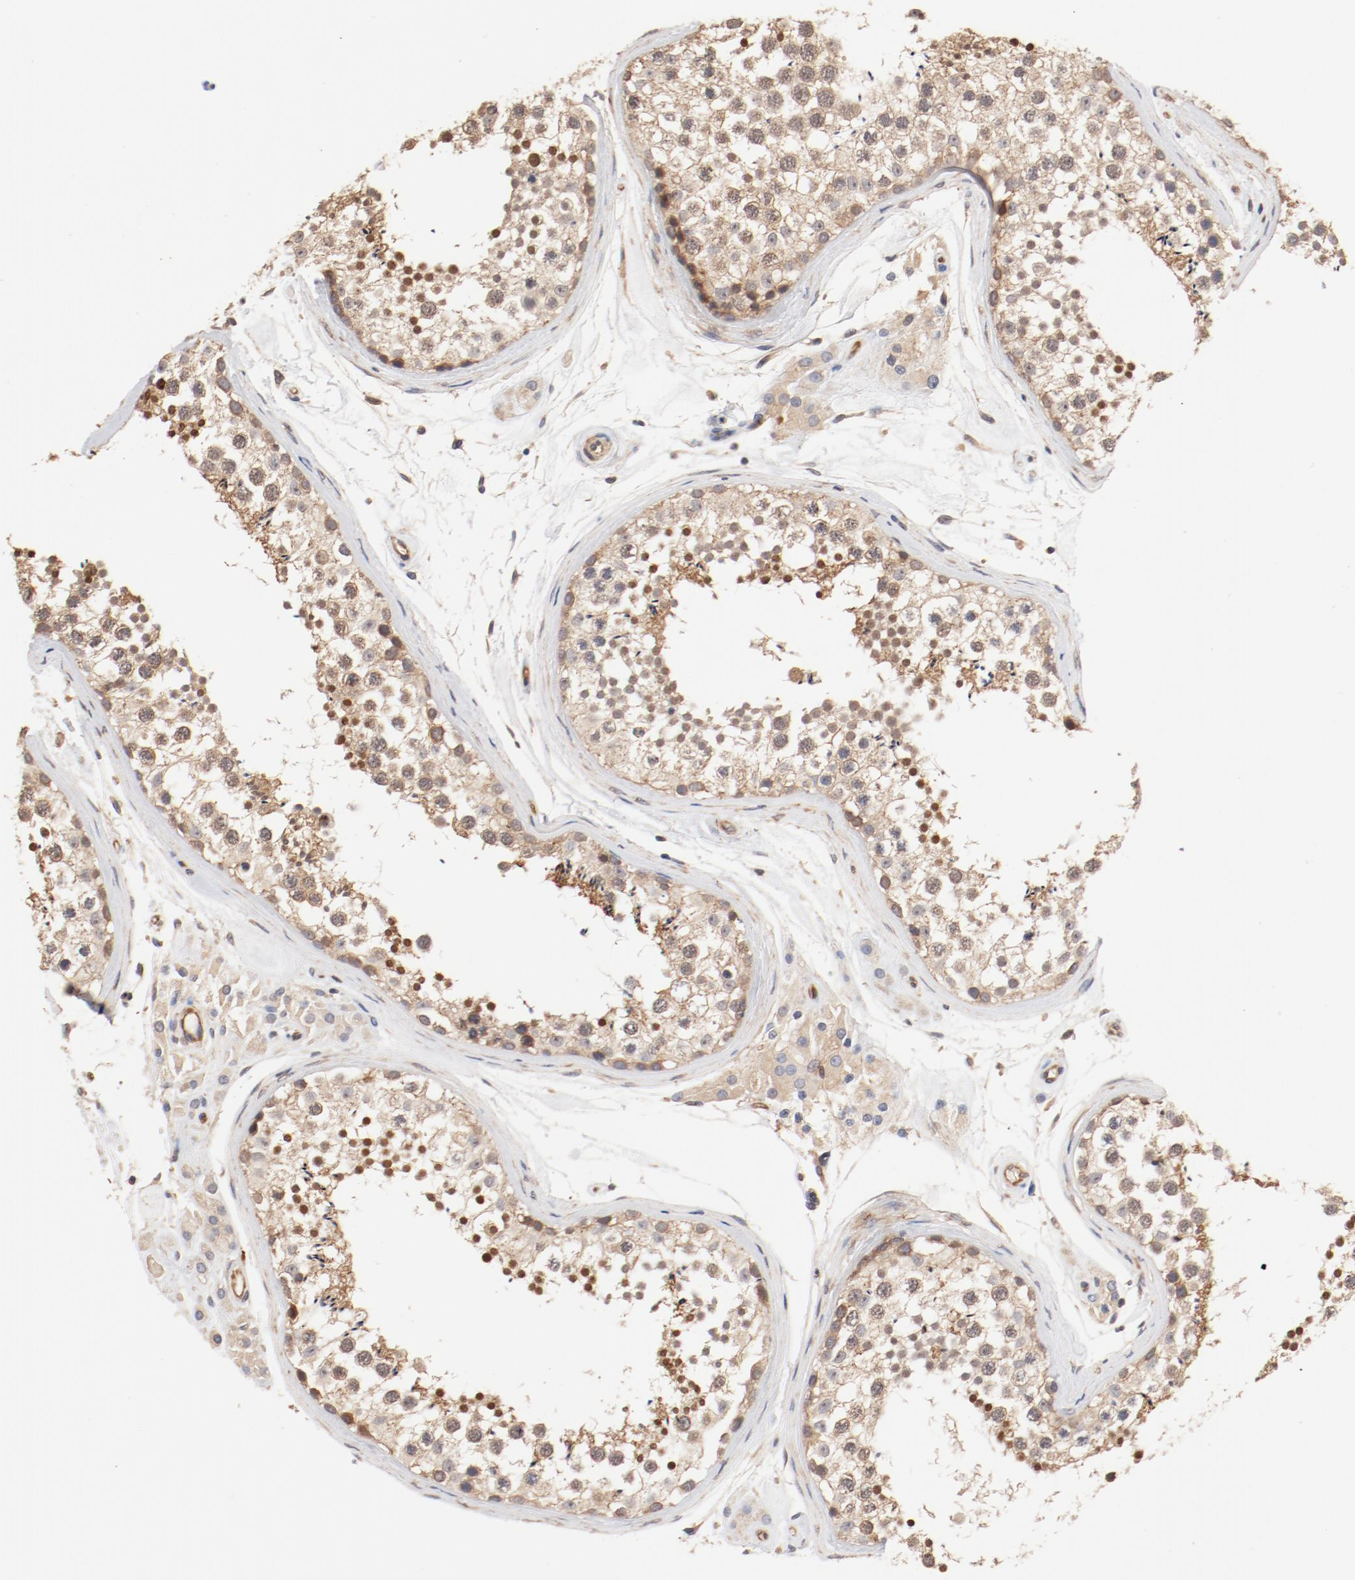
{"staining": {"intensity": "moderate", "quantity": ">75%", "location": "cytoplasmic/membranous,nuclear"}, "tissue": "testis", "cell_type": "Cells in seminiferous ducts", "image_type": "normal", "snomed": [{"axis": "morphology", "description": "Normal tissue, NOS"}, {"axis": "topography", "description": "Testis"}], "caption": "Protein staining demonstrates moderate cytoplasmic/membranous,nuclear staining in about >75% of cells in seminiferous ducts in normal testis. (Stains: DAB in brown, nuclei in blue, Microscopy: brightfield microscopy at high magnification).", "gene": "UBE2J1", "patient": {"sex": "male", "age": 46}}